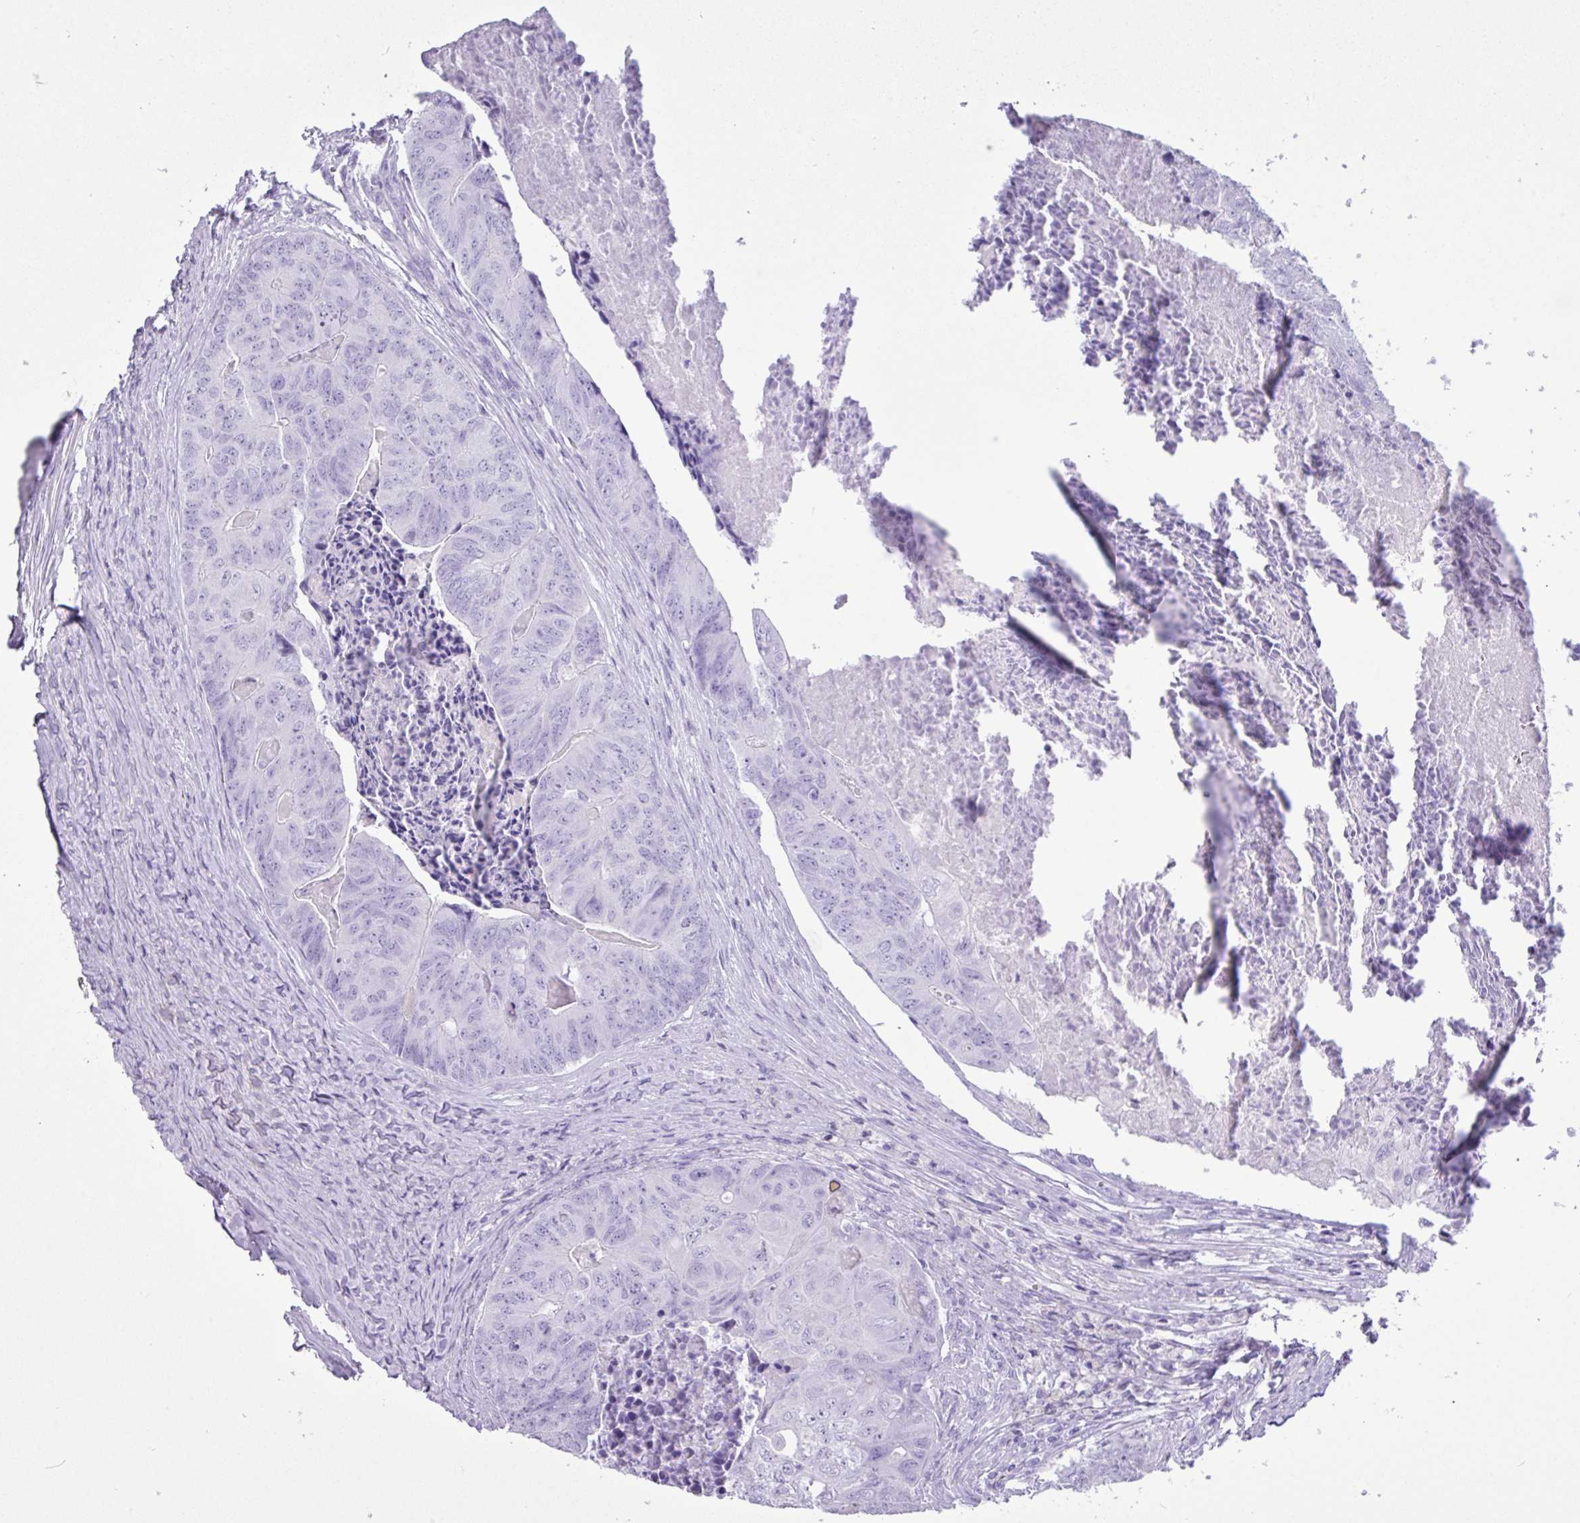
{"staining": {"intensity": "negative", "quantity": "none", "location": "none"}, "tissue": "colorectal cancer", "cell_type": "Tumor cells", "image_type": "cancer", "snomed": [{"axis": "morphology", "description": "Adenocarcinoma, NOS"}, {"axis": "topography", "description": "Colon"}], "caption": "Immunohistochemical staining of human colorectal cancer reveals no significant staining in tumor cells. (DAB immunohistochemistry visualized using brightfield microscopy, high magnification).", "gene": "CKMT2", "patient": {"sex": "female", "age": 67}}